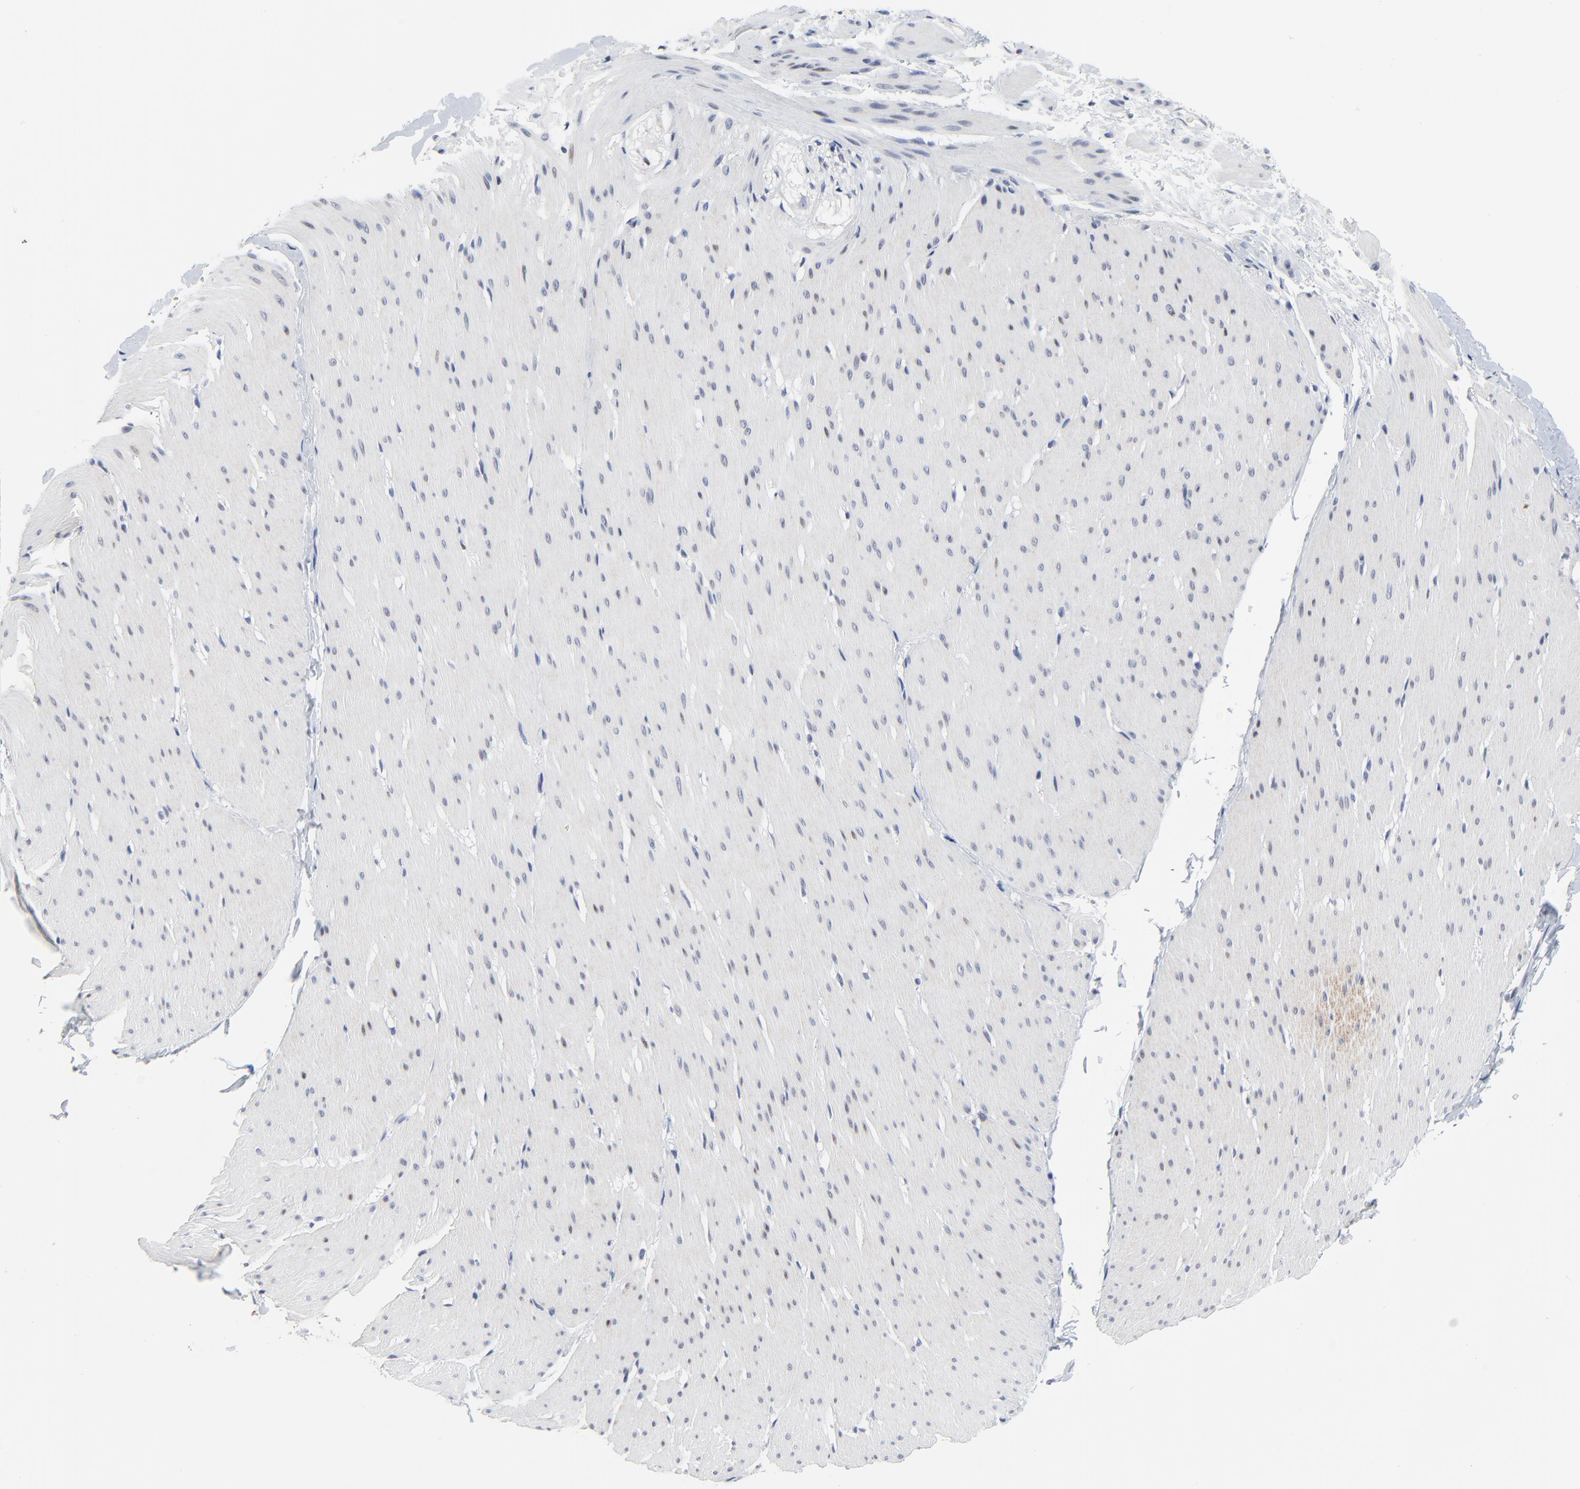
{"staining": {"intensity": "negative", "quantity": "none", "location": "none"}, "tissue": "smooth muscle", "cell_type": "Smooth muscle cells", "image_type": "normal", "snomed": [{"axis": "morphology", "description": "Normal tissue, NOS"}, {"axis": "topography", "description": "Smooth muscle"}, {"axis": "topography", "description": "Colon"}], "caption": "High power microscopy histopathology image of an IHC photomicrograph of normal smooth muscle, revealing no significant positivity in smooth muscle cells.", "gene": "LNX1", "patient": {"sex": "male", "age": 67}}